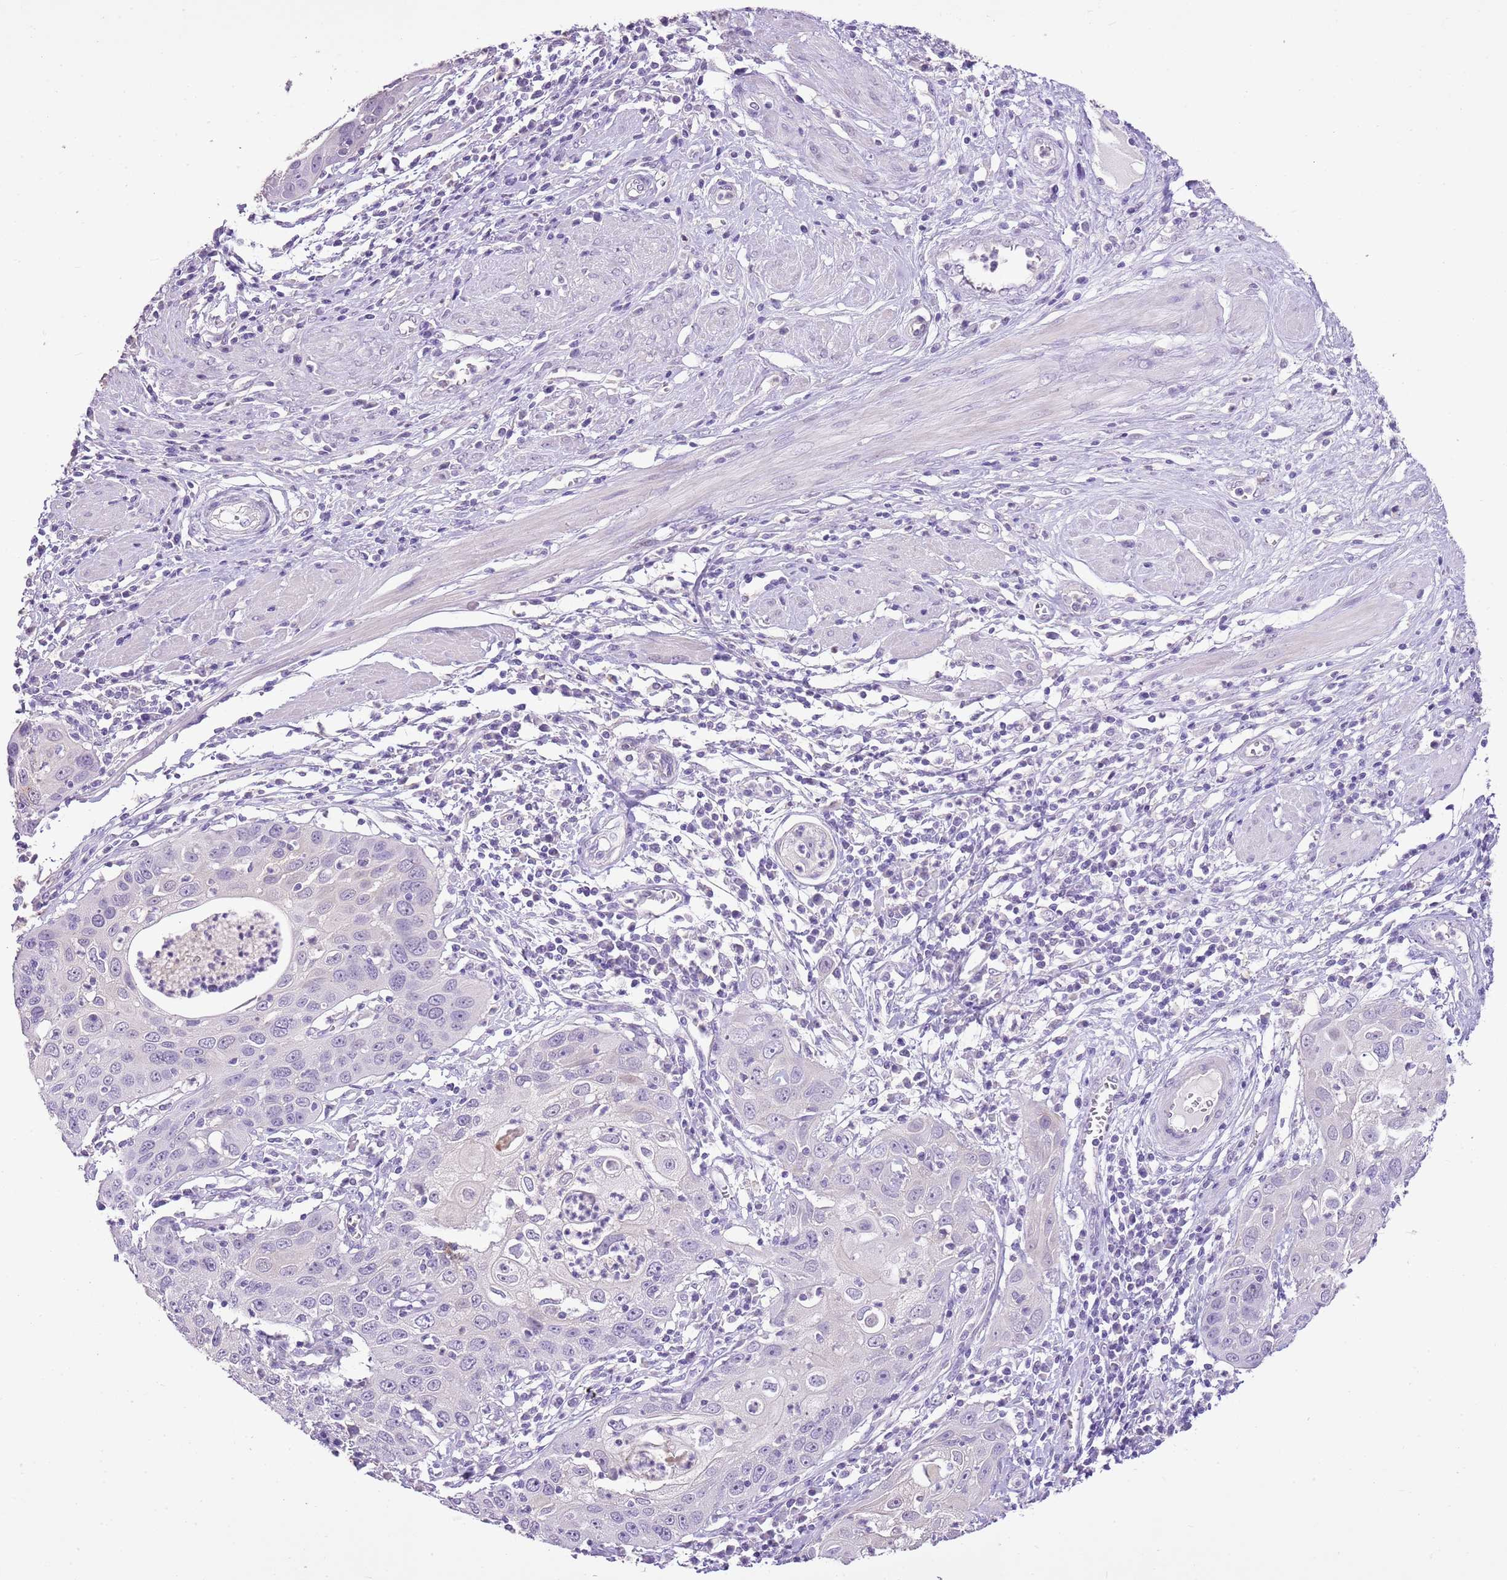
{"staining": {"intensity": "negative", "quantity": "none", "location": "none"}, "tissue": "cervical cancer", "cell_type": "Tumor cells", "image_type": "cancer", "snomed": [{"axis": "morphology", "description": "Squamous cell carcinoma, NOS"}, {"axis": "topography", "description": "Cervix"}], "caption": "Human cervical cancer (squamous cell carcinoma) stained for a protein using immunohistochemistry (IHC) demonstrates no staining in tumor cells.", "gene": "XPO7", "patient": {"sex": "female", "age": 36}}